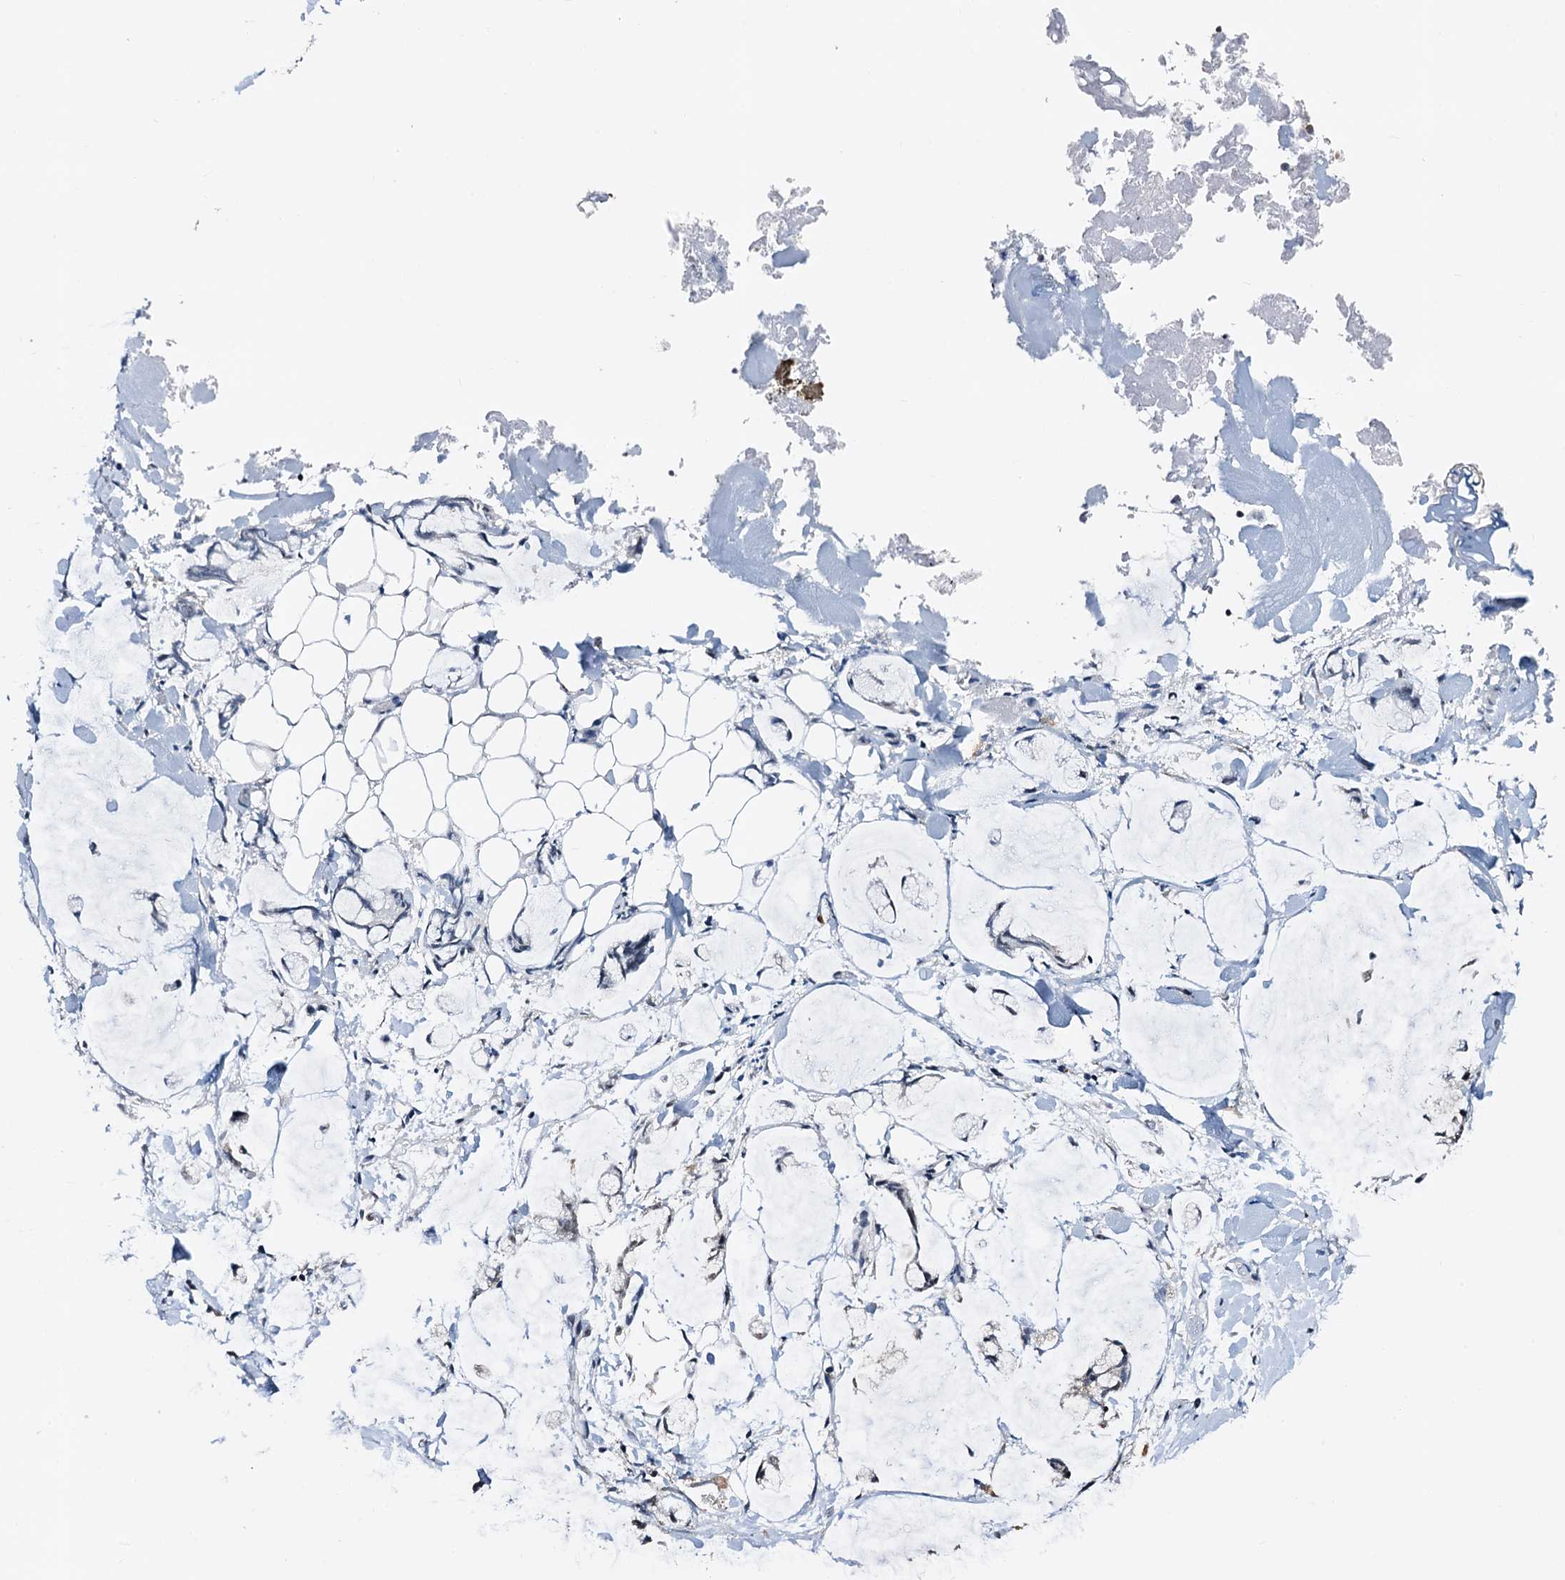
{"staining": {"intensity": "negative", "quantity": "none", "location": "none"}, "tissue": "adipose tissue", "cell_type": "Adipocytes", "image_type": "normal", "snomed": [{"axis": "morphology", "description": "Normal tissue, NOS"}, {"axis": "morphology", "description": "Adenocarcinoma, NOS"}, {"axis": "topography", "description": "Colon"}, {"axis": "topography", "description": "Peripheral nerve tissue"}], "caption": "This is an immunohistochemistry (IHC) image of normal adipose tissue. There is no positivity in adipocytes.", "gene": "FAM222A", "patient": {"sex": "male", "age": 14}}